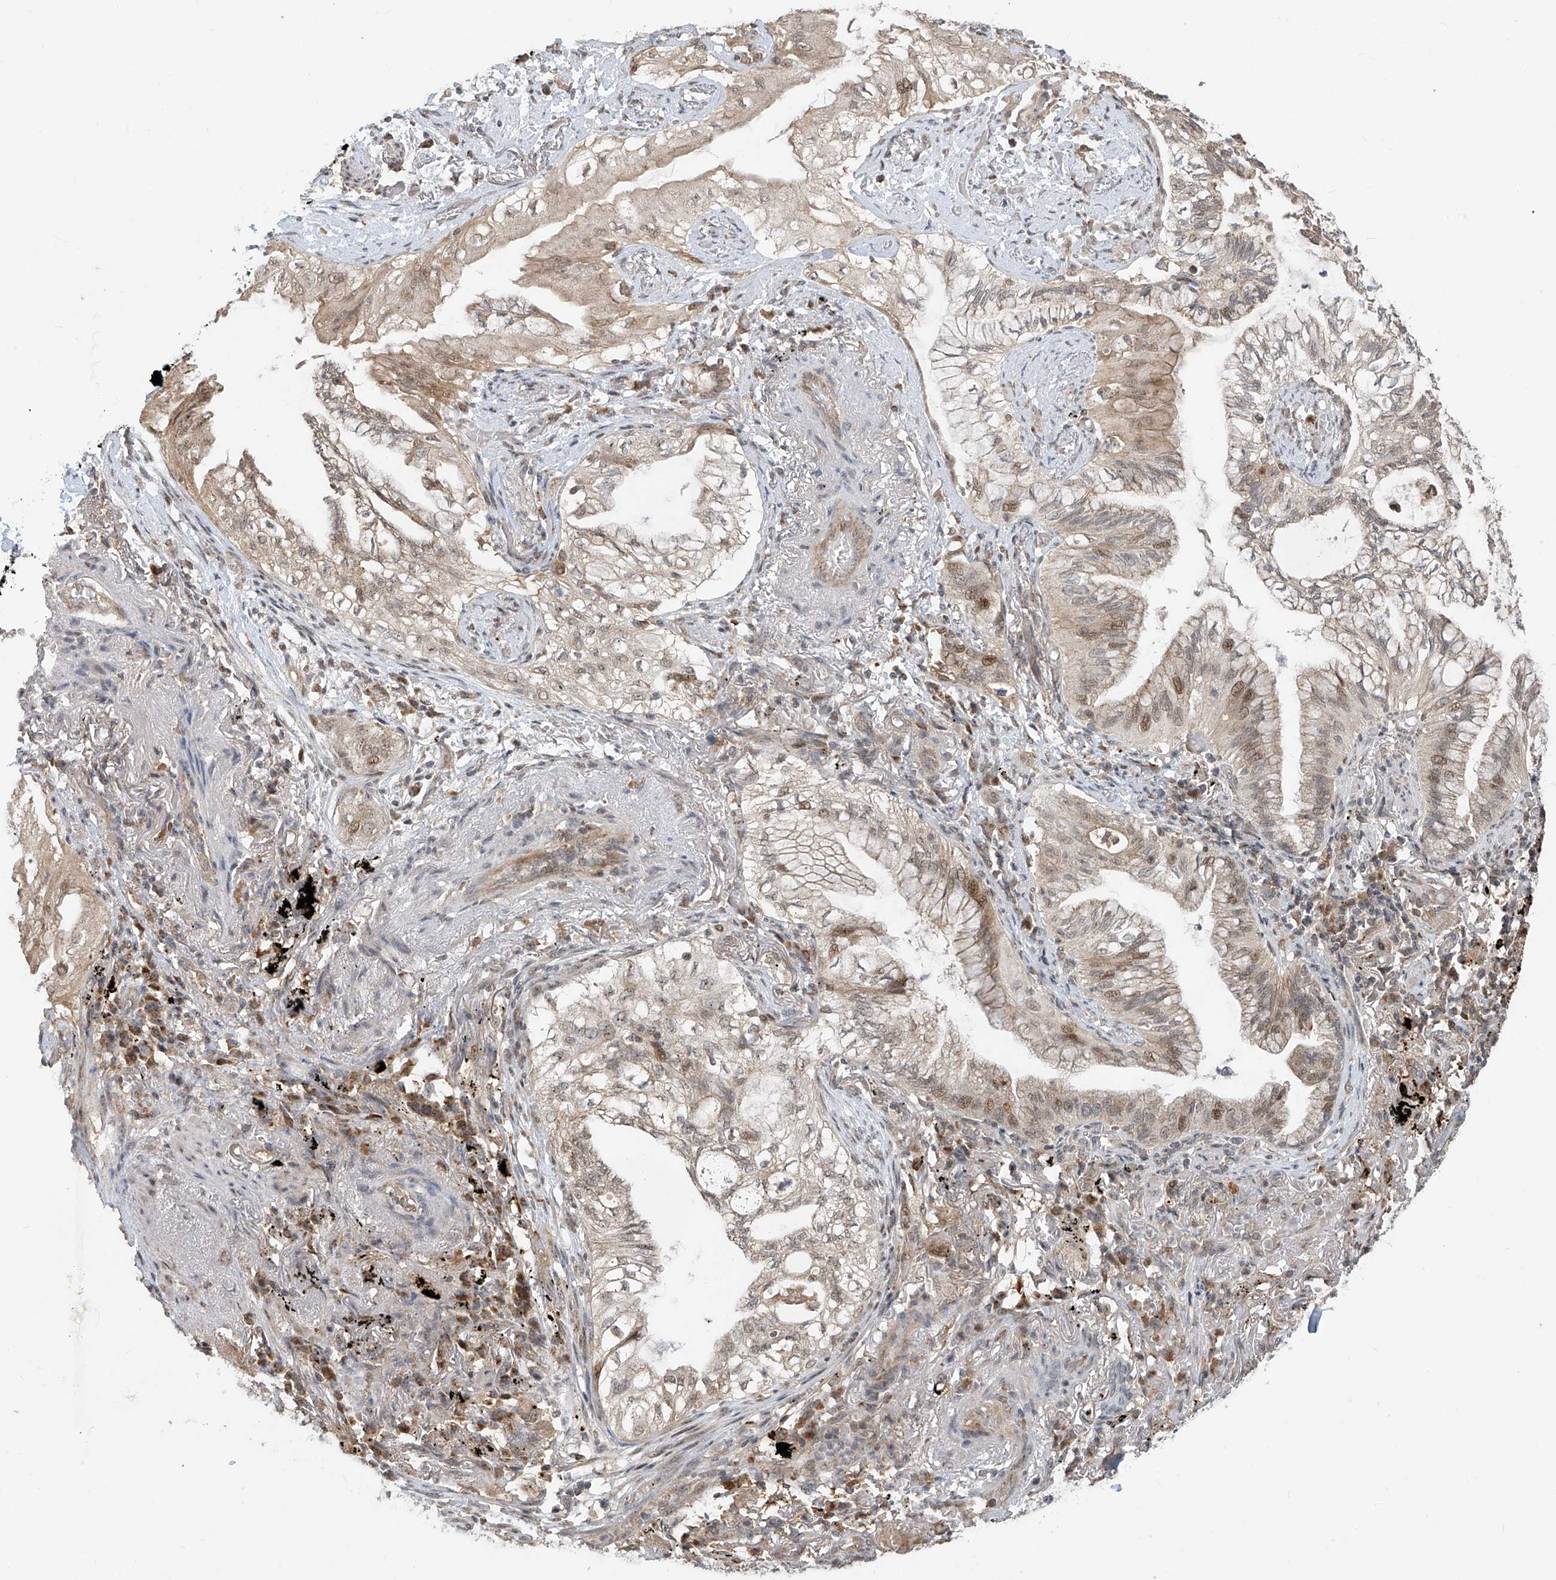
{"staining": {"intensity": "weak", "quantity": "25%-75%", "location": "cytoplasmic/membranous,nuclear"}, "tissue": "lung cancer", "cell_type": "Tumor cells", "image_type": "cancer", "snomed": [{"axis": "morphology", "description": "Adenocarcinoma, NOS"}, {"axis": "topography", "description": "Lung"}], "caption": "Weak cytoplasmic/membranous and nuclear positivity for a protein is present in about 25%-75% of tumor cells of lung cancer using IHC.", "gene": "SYTL3", "patient": {"sex": "female", "age": 70}}